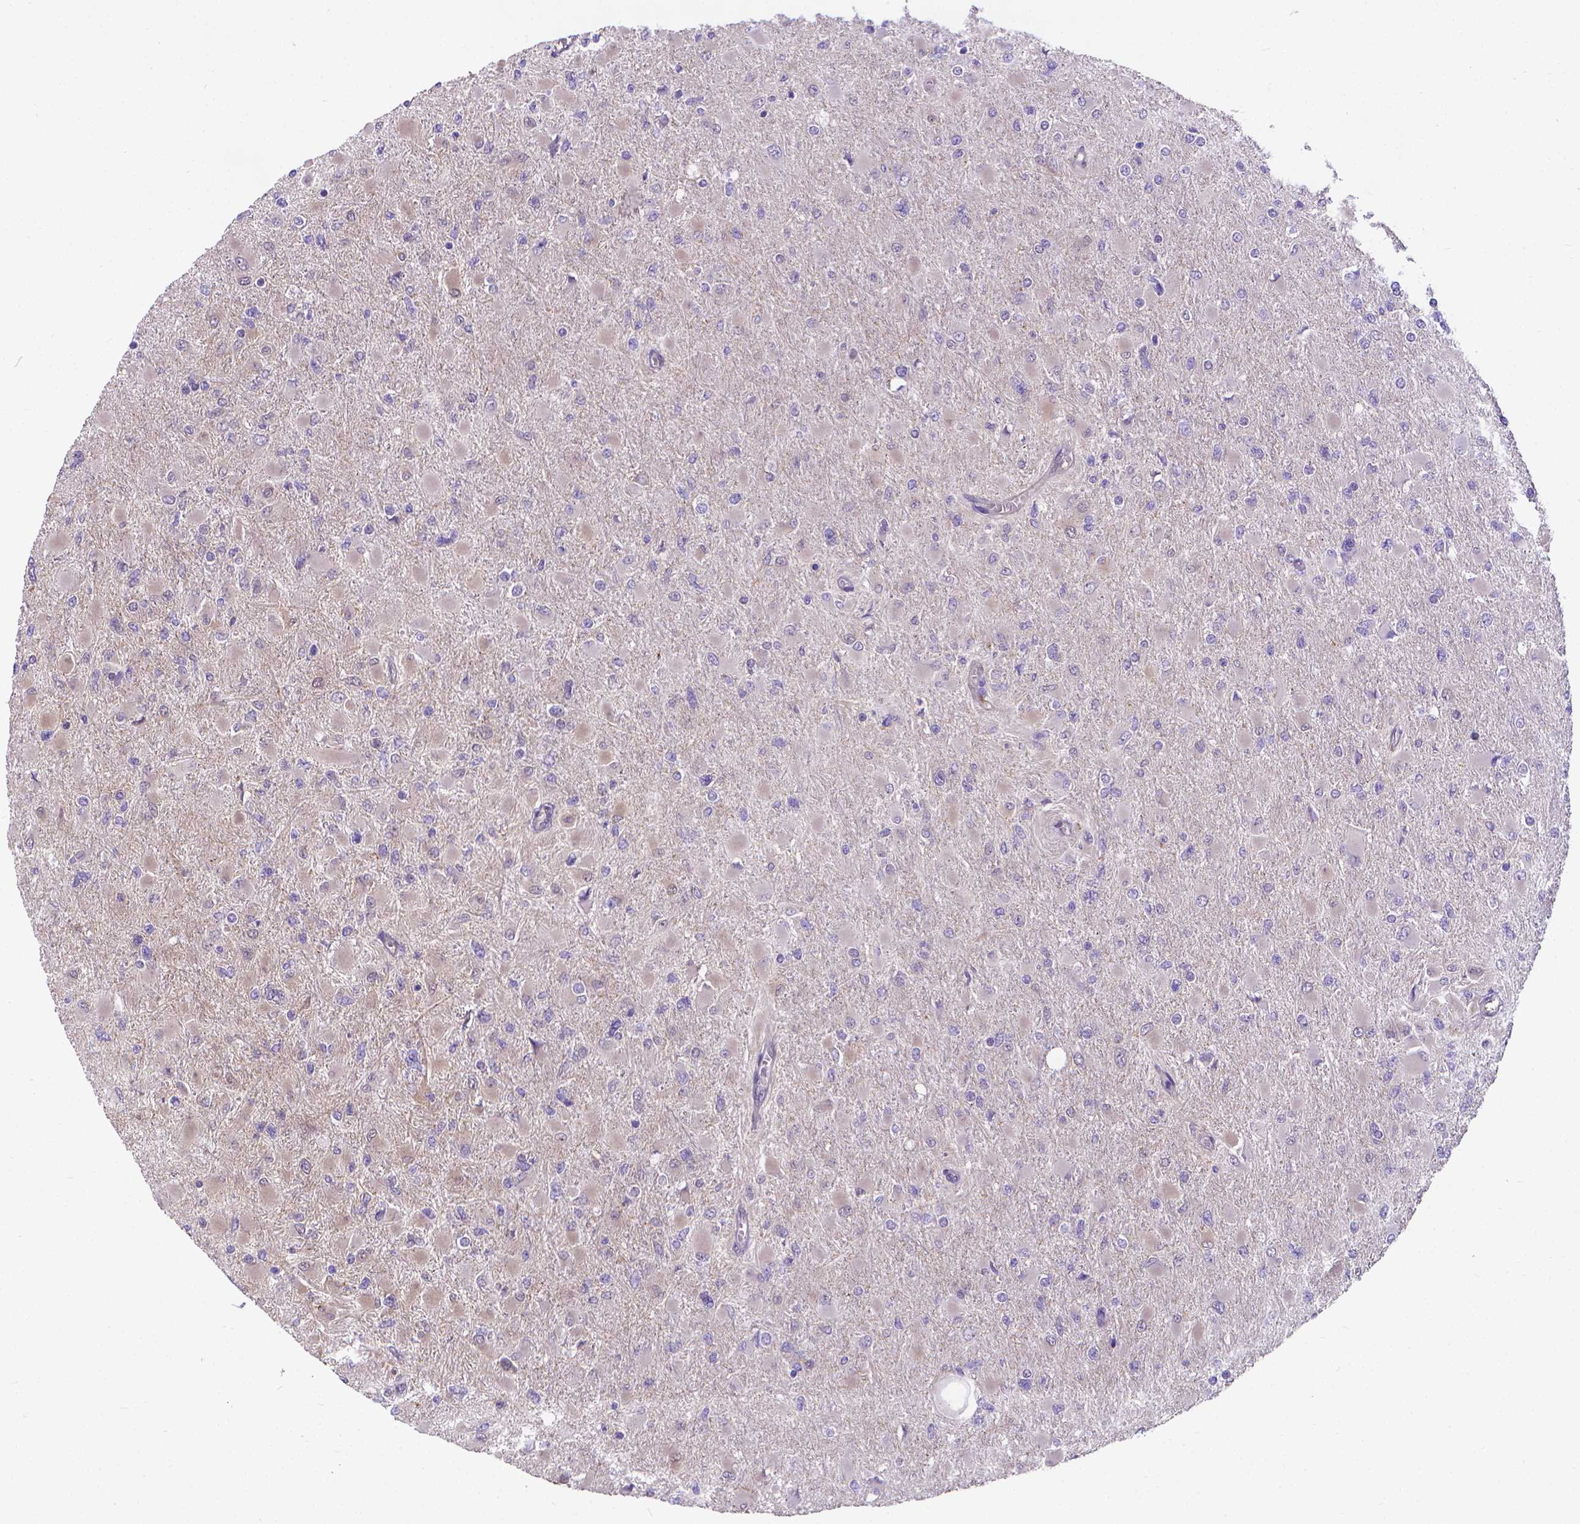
{"staining": {"intensity": "negative", "quantity": "none", "location": "none"}, "tissue": "glioma", "cell_type": "Tumor cells", "image_type": "cancer", "snomed": [{"axis": "morphology", "description": "Glioma, malignant, High grade"}, {"axis": "topography", "description": "Cerebral cortex"}], "caption": "A high-resolution micrograph shows immunohistochemistry staining of glioma, which exhibits no significant positivity in tumor cells.", "gene": "CLIC4", "patient": {"sex": "female", "age": 36}}